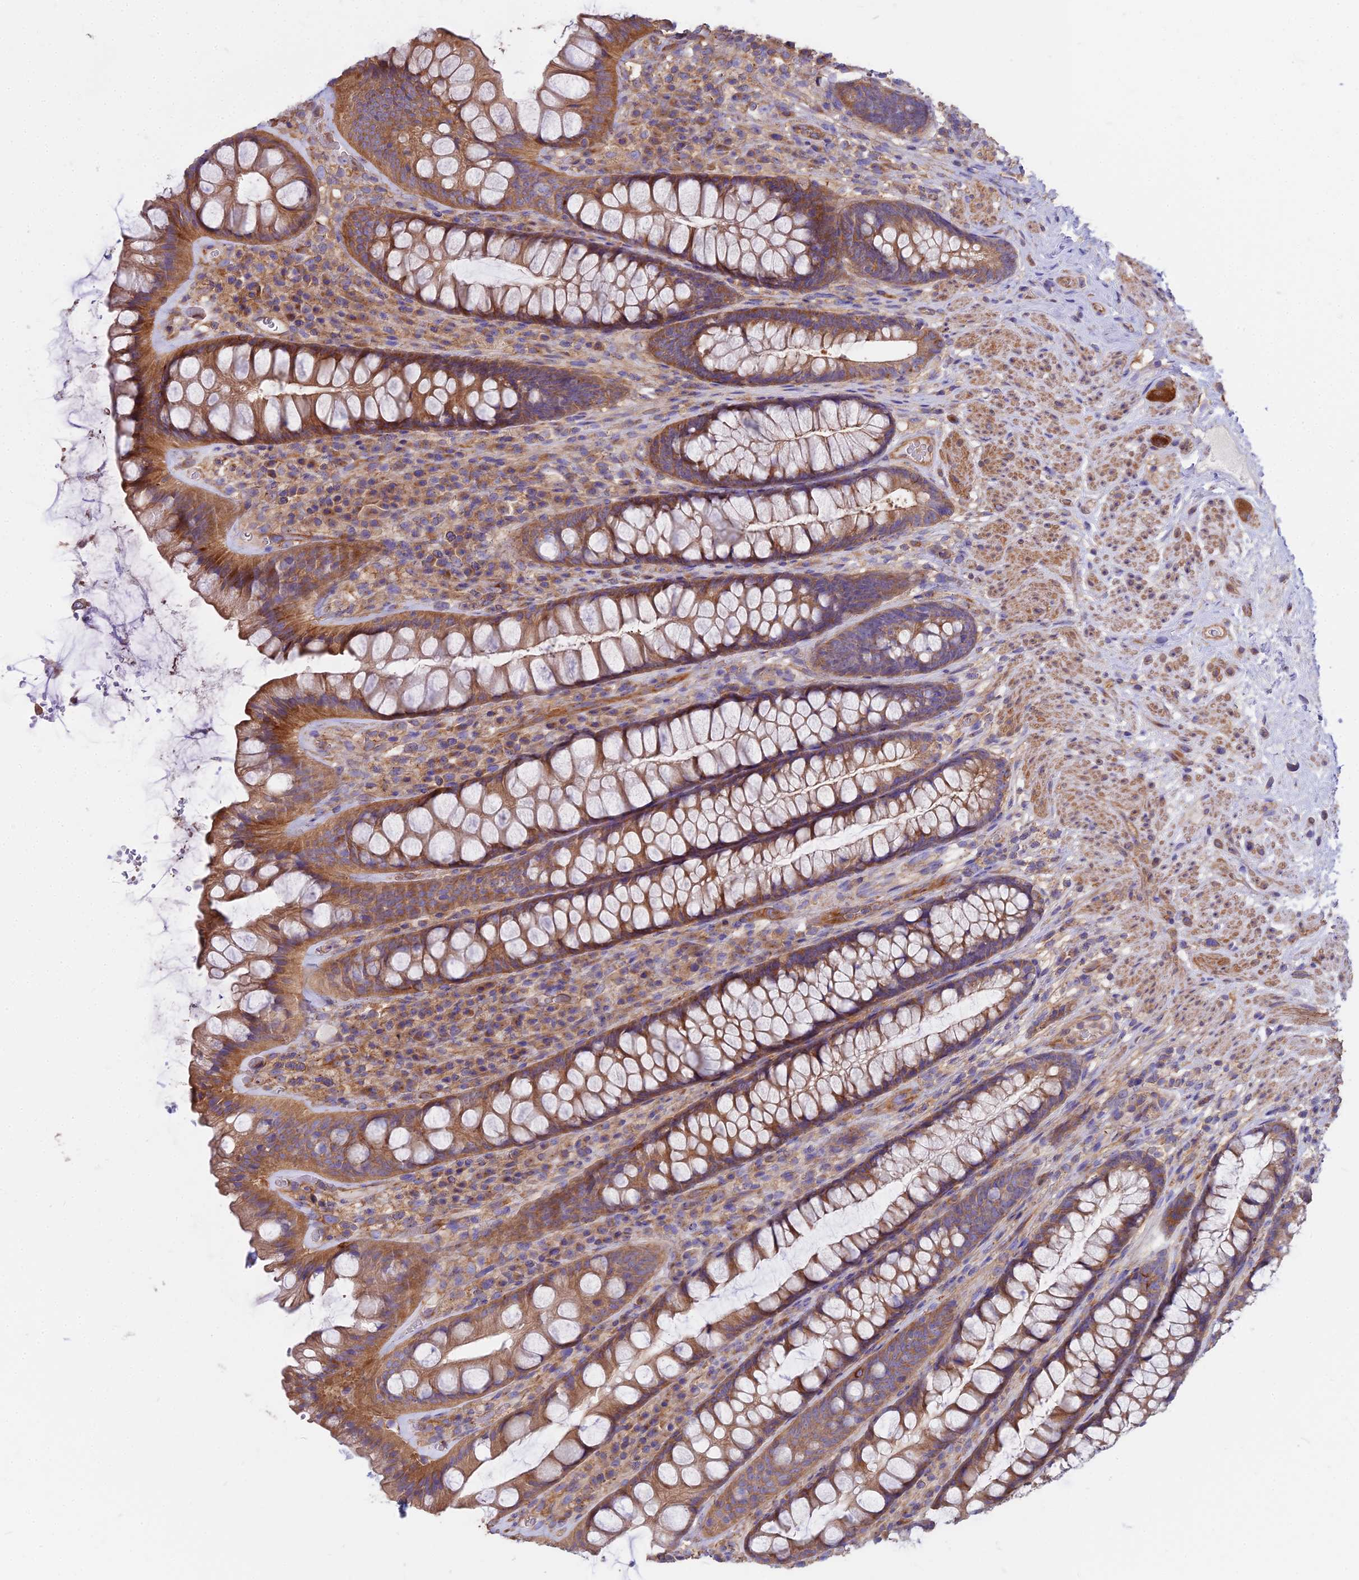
{"staining": {"intensity": "moderate", "quantity": ">75%", "location": "cytoplasmic/membranous"}, "tissue": "rectum", "cell_type": "Glandular cells", "image_type": "normal", "snomed": [{"axis": "morphology", "description": "Normal tissue, NOS"}, {"axis": "topography", "description": "Rectum"}], "caption": "IHC (DAB) staining of normal rectum displays moderate cytoplasmic/membranous protein positivity in approximately >75% of glandular cells. The staining was performed using DAB (3,3'-diaminobenzidine) to visualize the protein expression in brown, while the nuclei were stained in blue with hematoxylin (Magnification: 20x).", "gene": "DCTN3", "patient": {"sex": "male", "age": 74}}